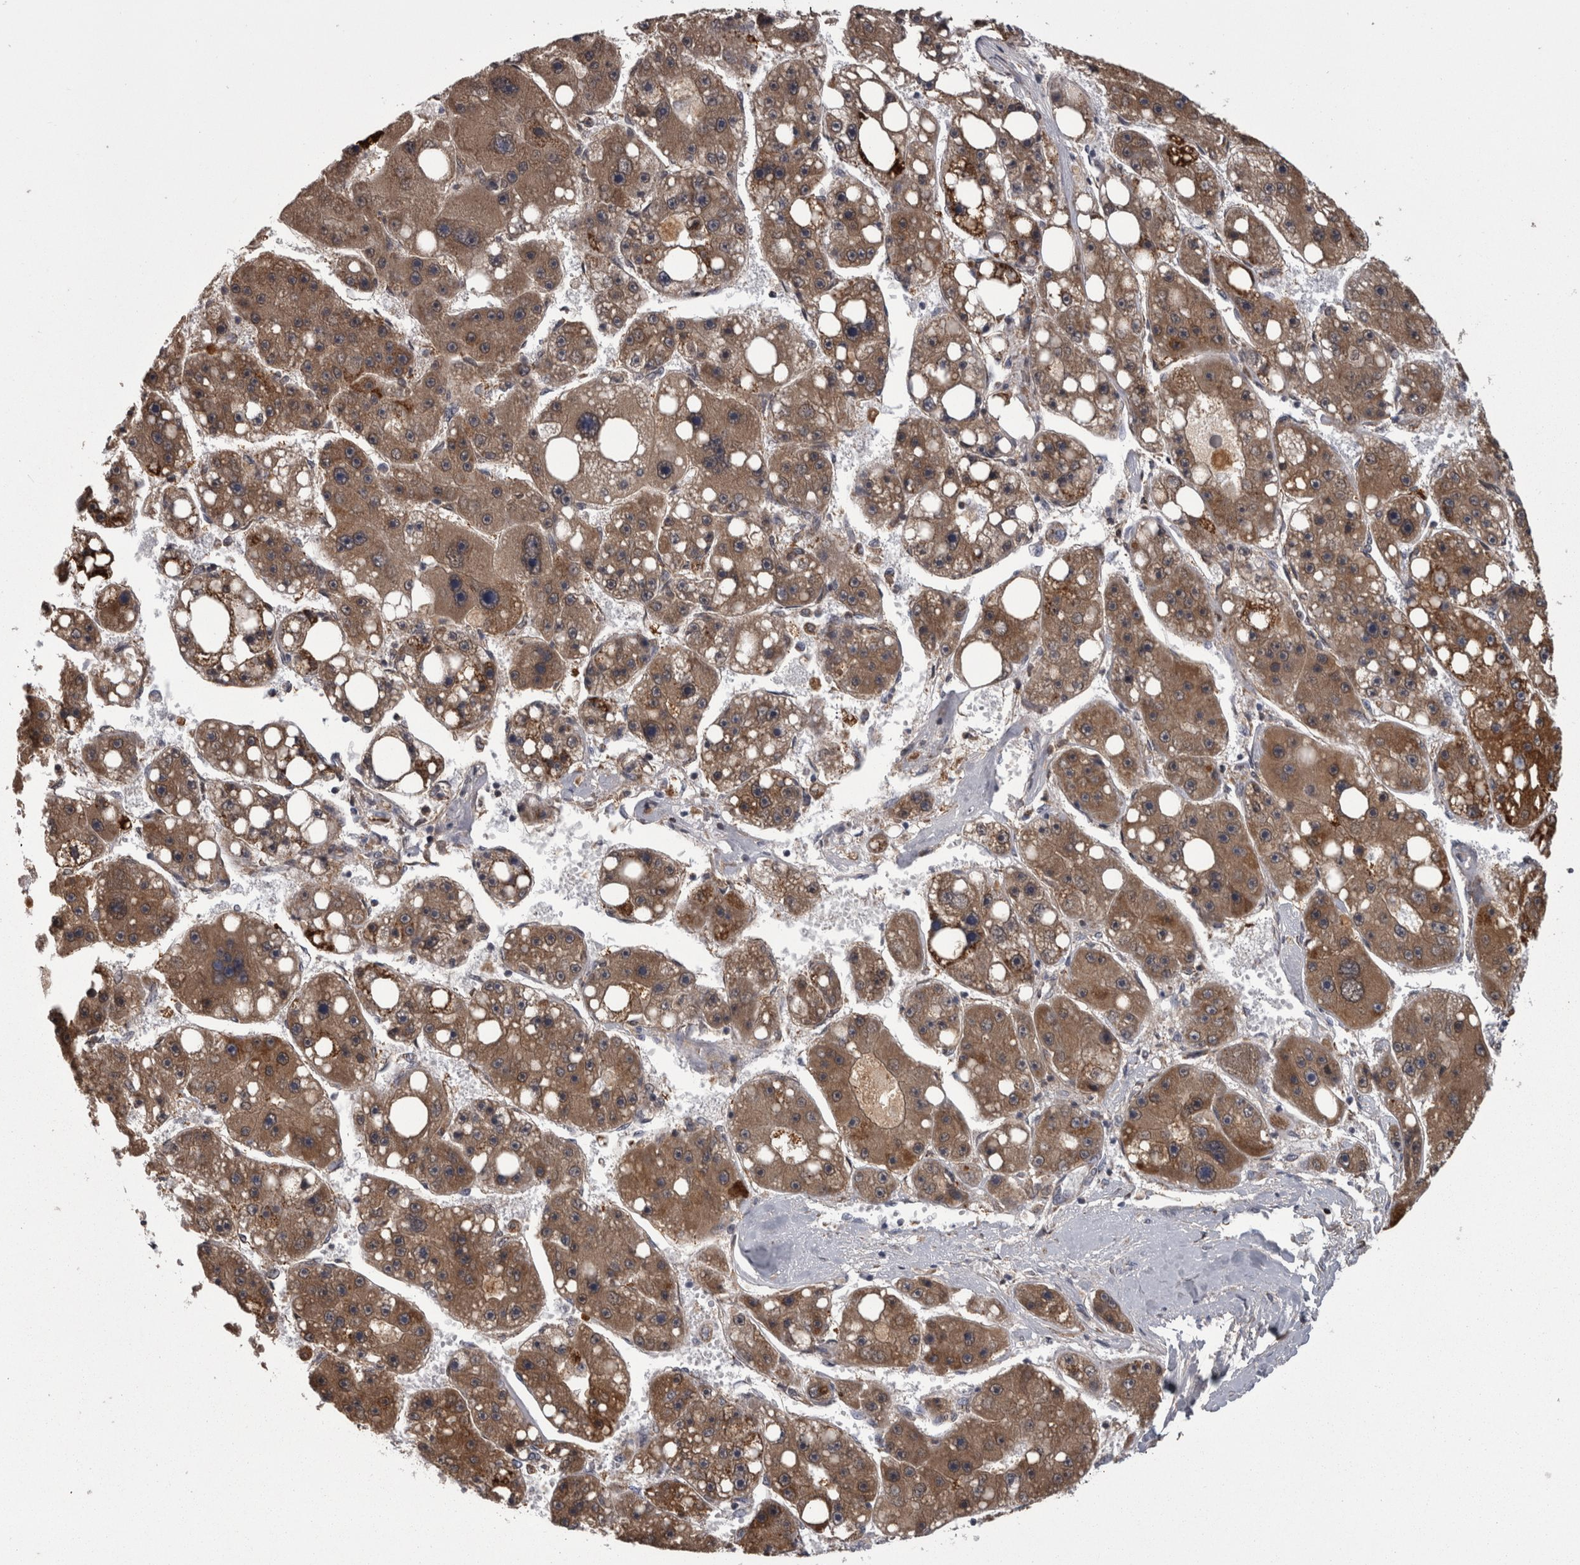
{"staining": {"intensity": "moderate", "quantity": ">75%", "location": "cytoplasmic/membranous"}, "tissue": "liver cancer", "cell_type": "Tumor cells", "image_type": "cancer", "snomed": [{"axis": "morphology", "description": "Carcinoma, Hepatocellular, NOS"}, {"axis": "topography", "description": "Liver"}], "caption": "Immunohistochemical staining of liver cancer (hepatocellular carcinoma) demonstrates medium levels of moderate cytoplasmic/membranous protein staining in about >75% of tumor cells.", "gene": "MDH2", "patient": {"sex": "female", "age": 61}}